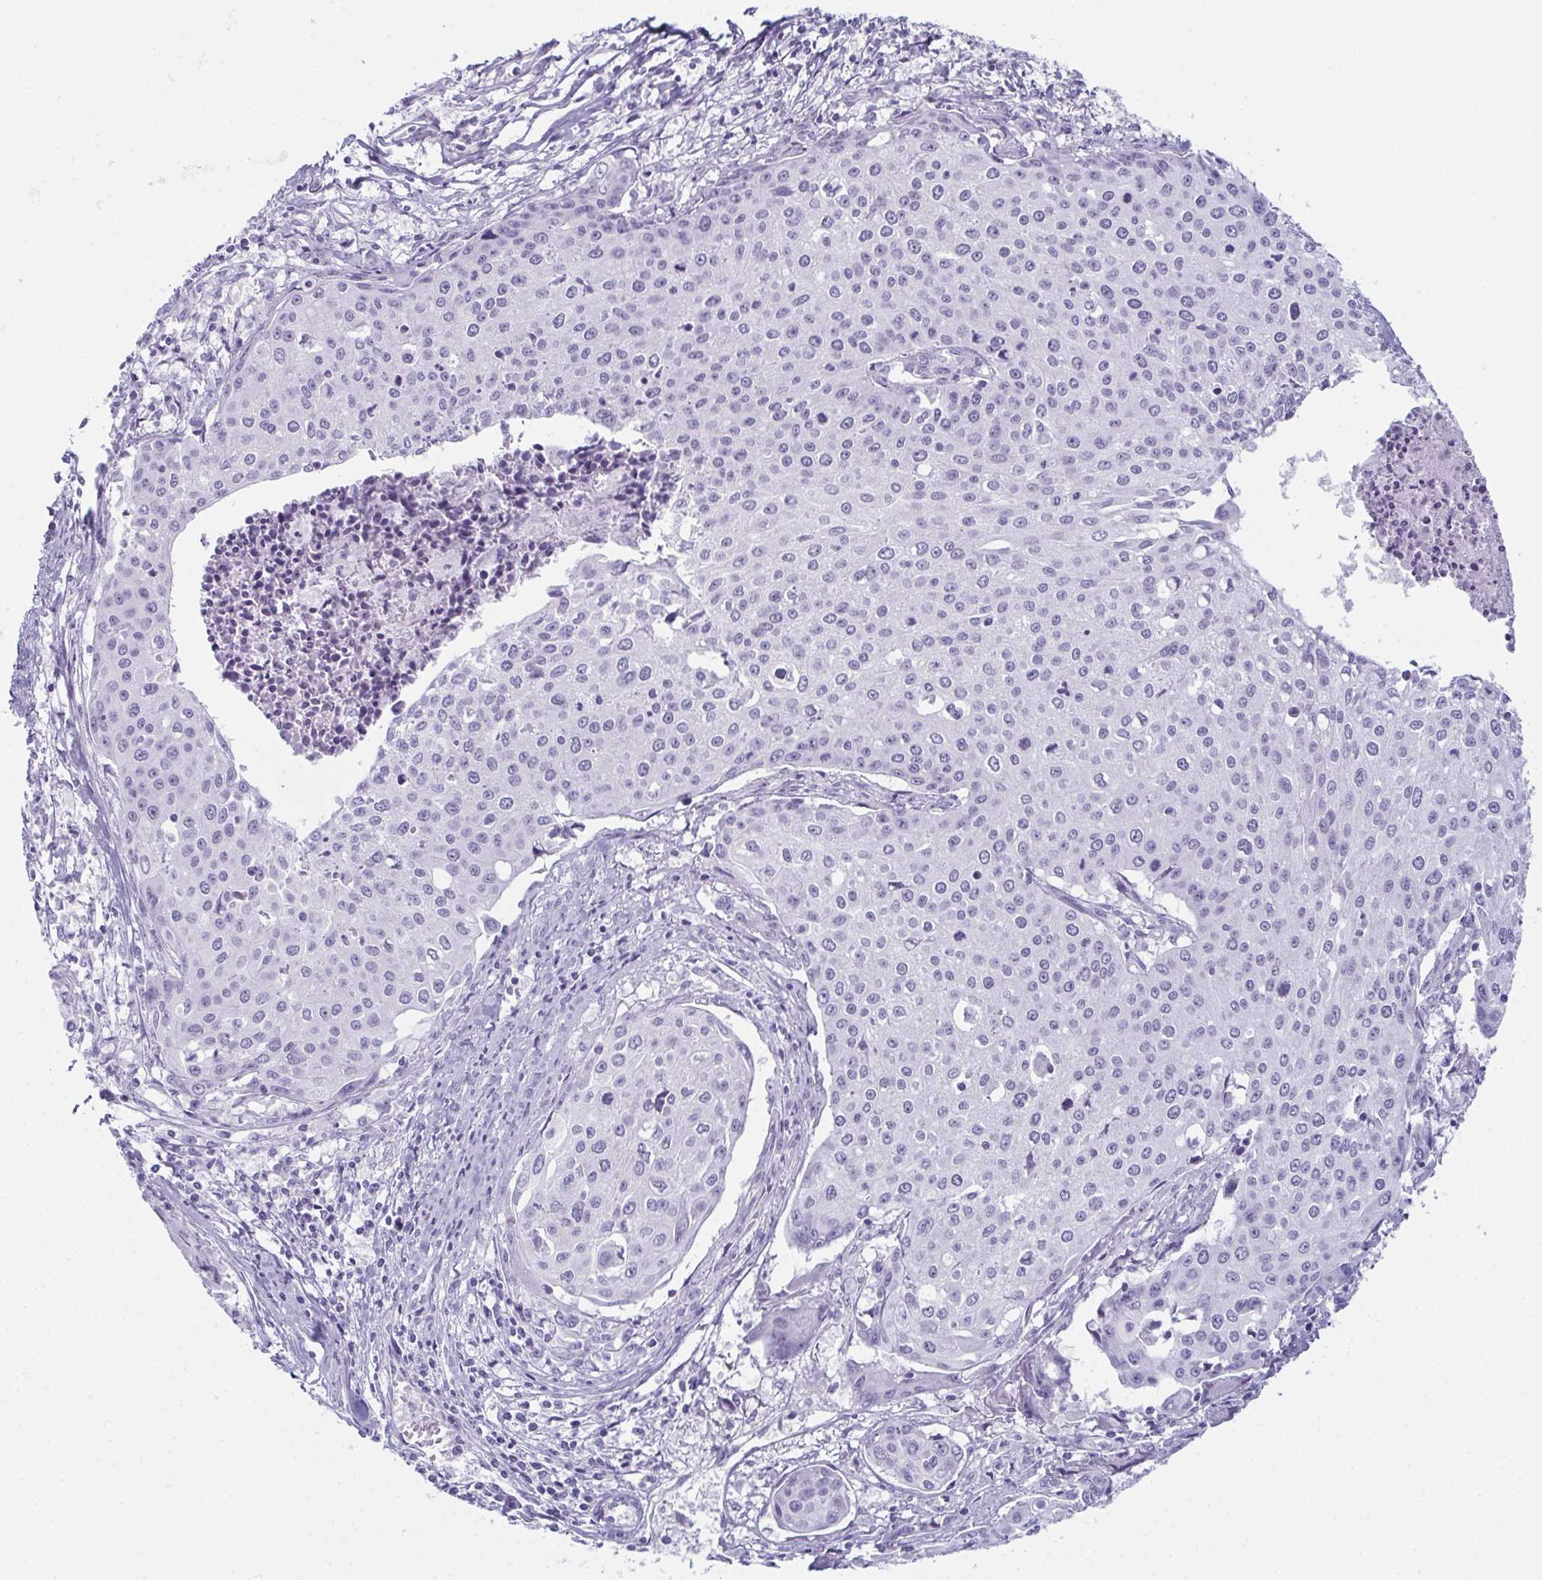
{"staining": {"intensity": "negative", "quantity": "none", "location": "none"}, "tissue": "cervical cancer", "cell_type": "Tumor cells", "image_type": "cancer", "snomed": [{"axis": "morphology", "description": "Squamous cell carcinoma, NOS"}, {"axis": "topography", "description": "Cervix"}], "caption": "Tumor cells are negative for brown protein staining in cervical cancer (squamous cell carcinoma). (DAB (3,3'-diaminobenzidine) IHC visualized using brightfield microscopy, high magnification).", "gene": "ENKUR", "patient": {"sex": "female", "age": 38}}